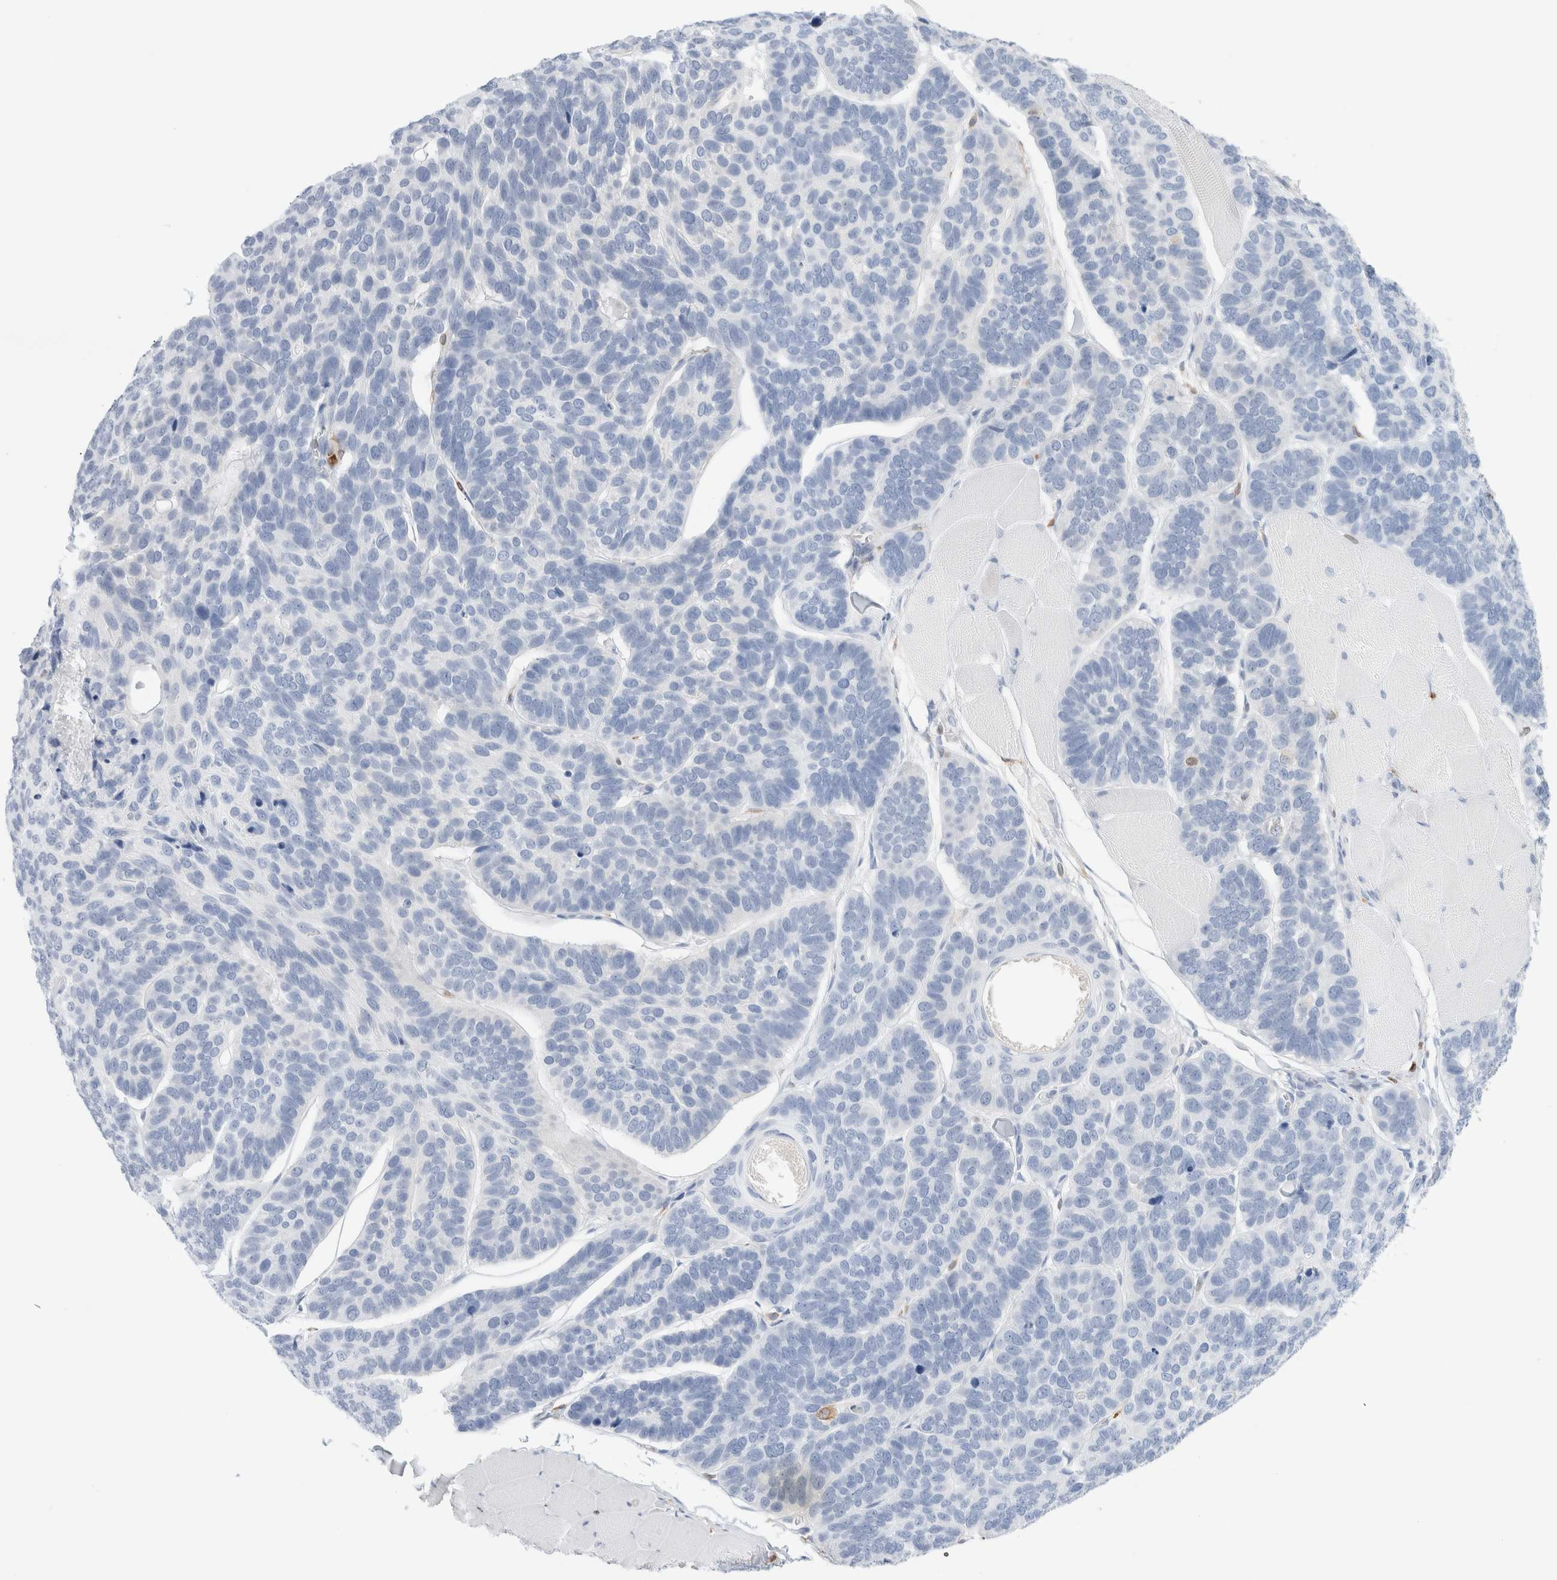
{"staining": {"intensity": "negative", "quantity": "none", "location": "none"}, "tissue": "skin cancer", "cell_type": "Tumor cells", "image_type": "cancer", "snomed": [{"axis": "morphology", "description": "Basal cell carcinoma"}, {"axis": "topography", "description": "Skin"}], "caption": "Micrograph shows no protein staining in tumor cells of basal cell carcinoma (skin) tissue.", "gene": "ALOX5AP", "patient": {"sex": "male", "age": 62}}